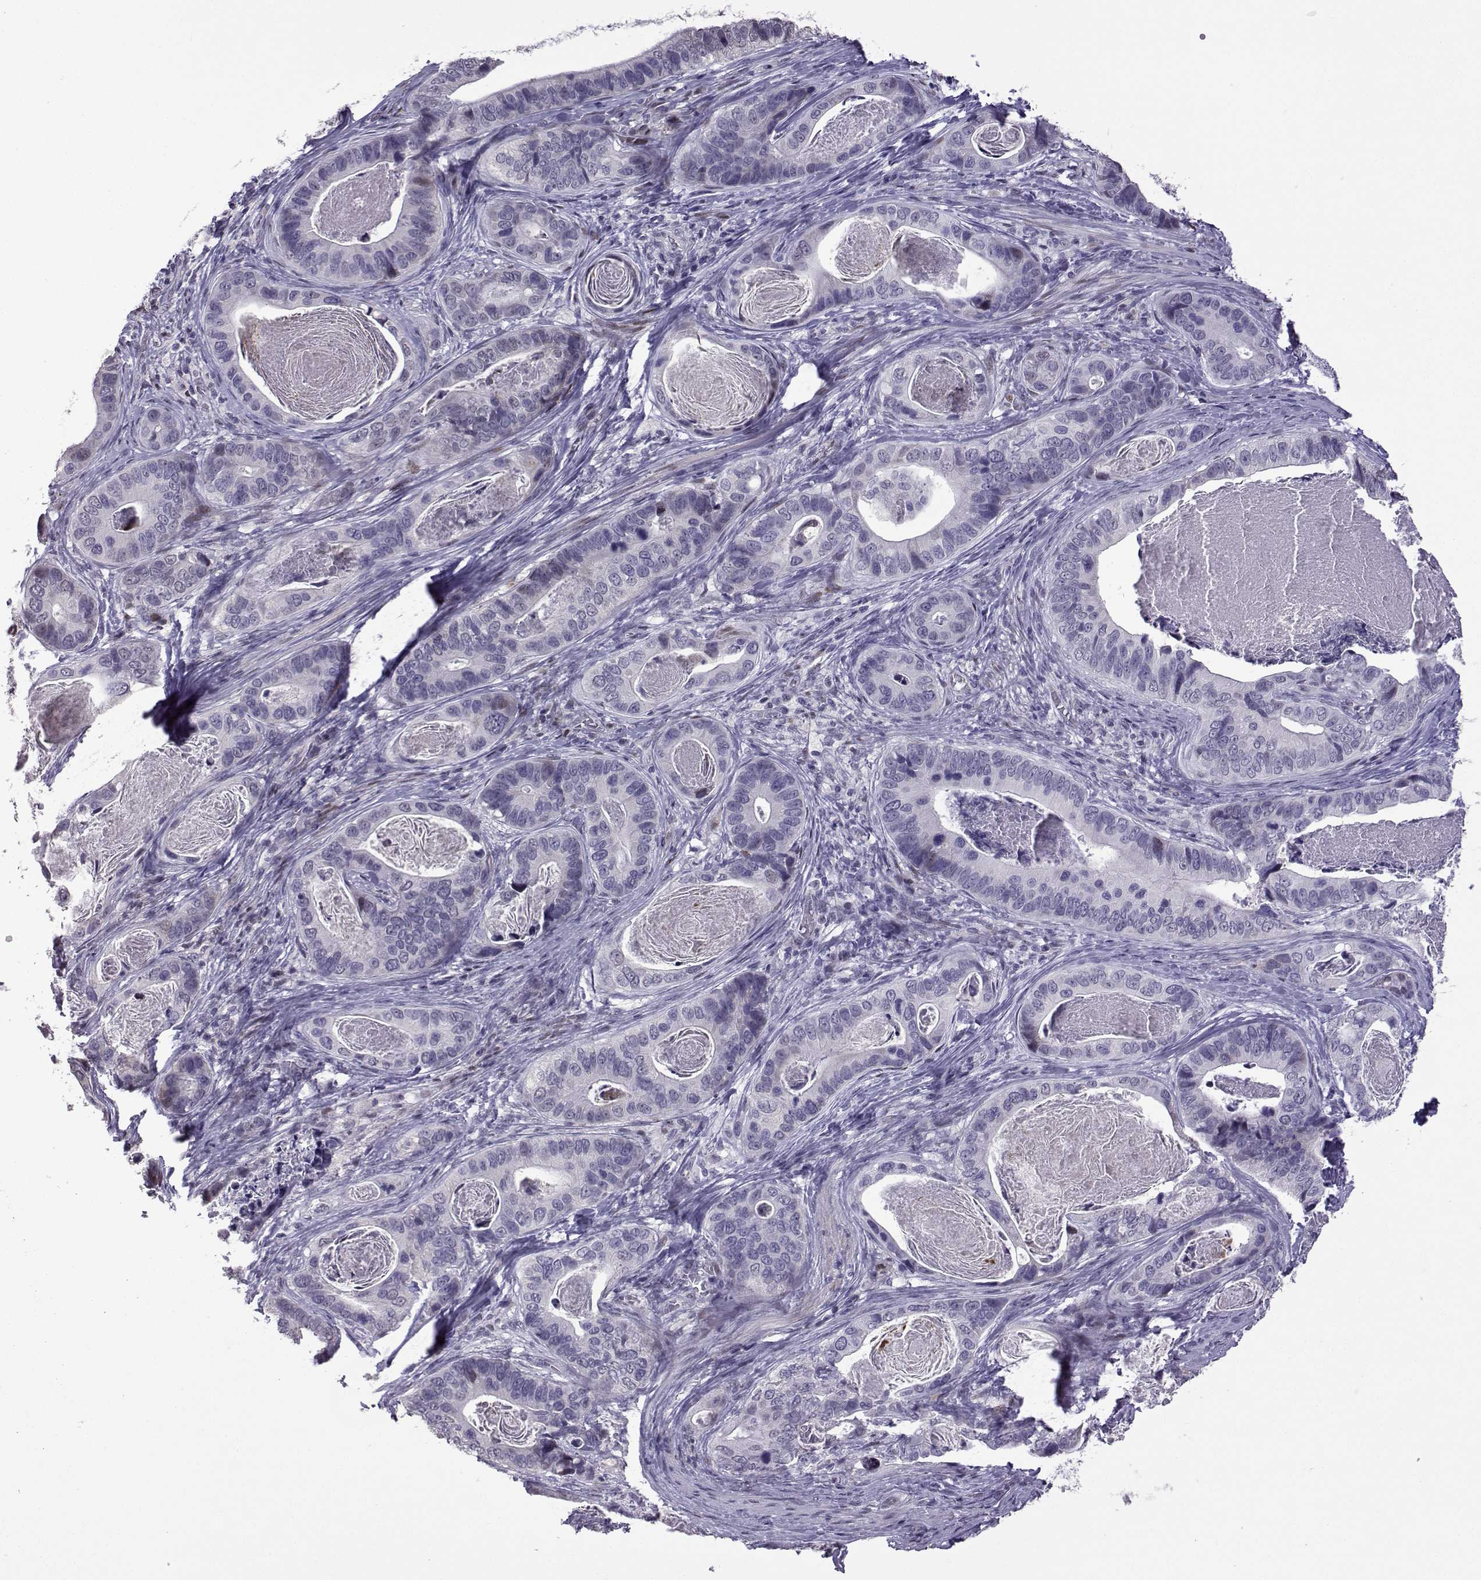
{"staining": {"intensity": "negative", "quantity": "none", "location": "none"}, "tissue": "stomach cancer", "cell_type": "Tumor cells", "image_type": "cancer", "snomed": [{"axis": "morphology", "description": "Adenocarcinoma, NOS"}, {"axis": "topography", "description": "Stomach"}], "caption": "The micrograph demonstrates no significant staining in tumor cells of adenocarcinoma (stomach).", "gene": "CFAP70", "patient": {"sex": "male", "age": 84}}